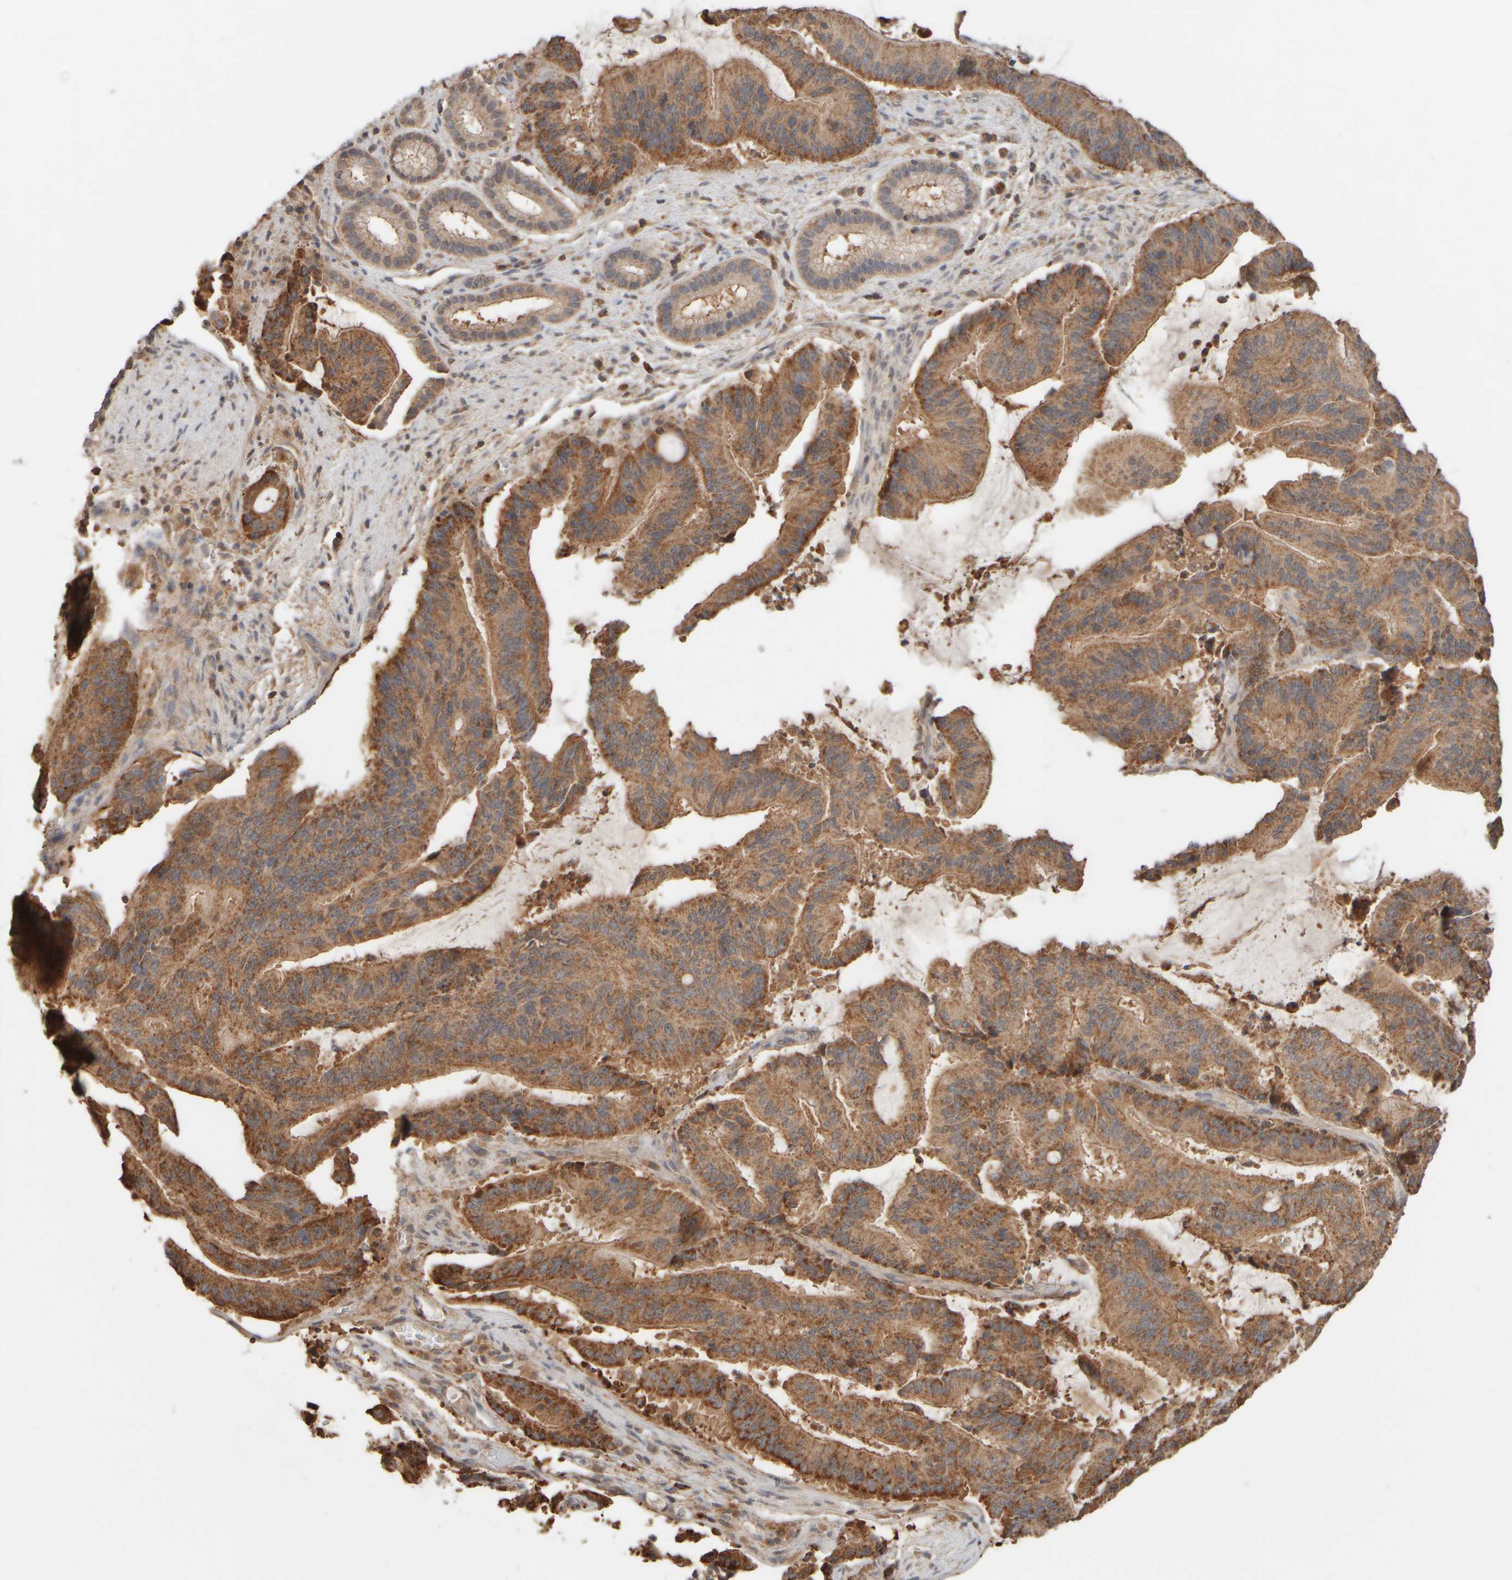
{"staining": {"intensity": "strong", "quantity": "25%-75%", "location": "cytoplasmic/membranous"}, "tissue": "liver cancer", "cell_type": "Tumor cells", "image_type": "cancer", "snomed": [{"axis": "morphology", "description": "Normal tissue, NOS"}, {"axis": "morphology", "description": "Cholangiocarcinoma"}, {"axis": "topography", "description": "Liver"}, {"axis": "topography", "description": "Peripheral nerve tissue"}], "caption": "Liver cancer stained for a protein (brown) reveals strong cytoplasmic/membranous positive staining in approximately 25%-75% of tumor cells.", "gene": "EIF2B3", "patient": {"sex": "female", "age": 73}}